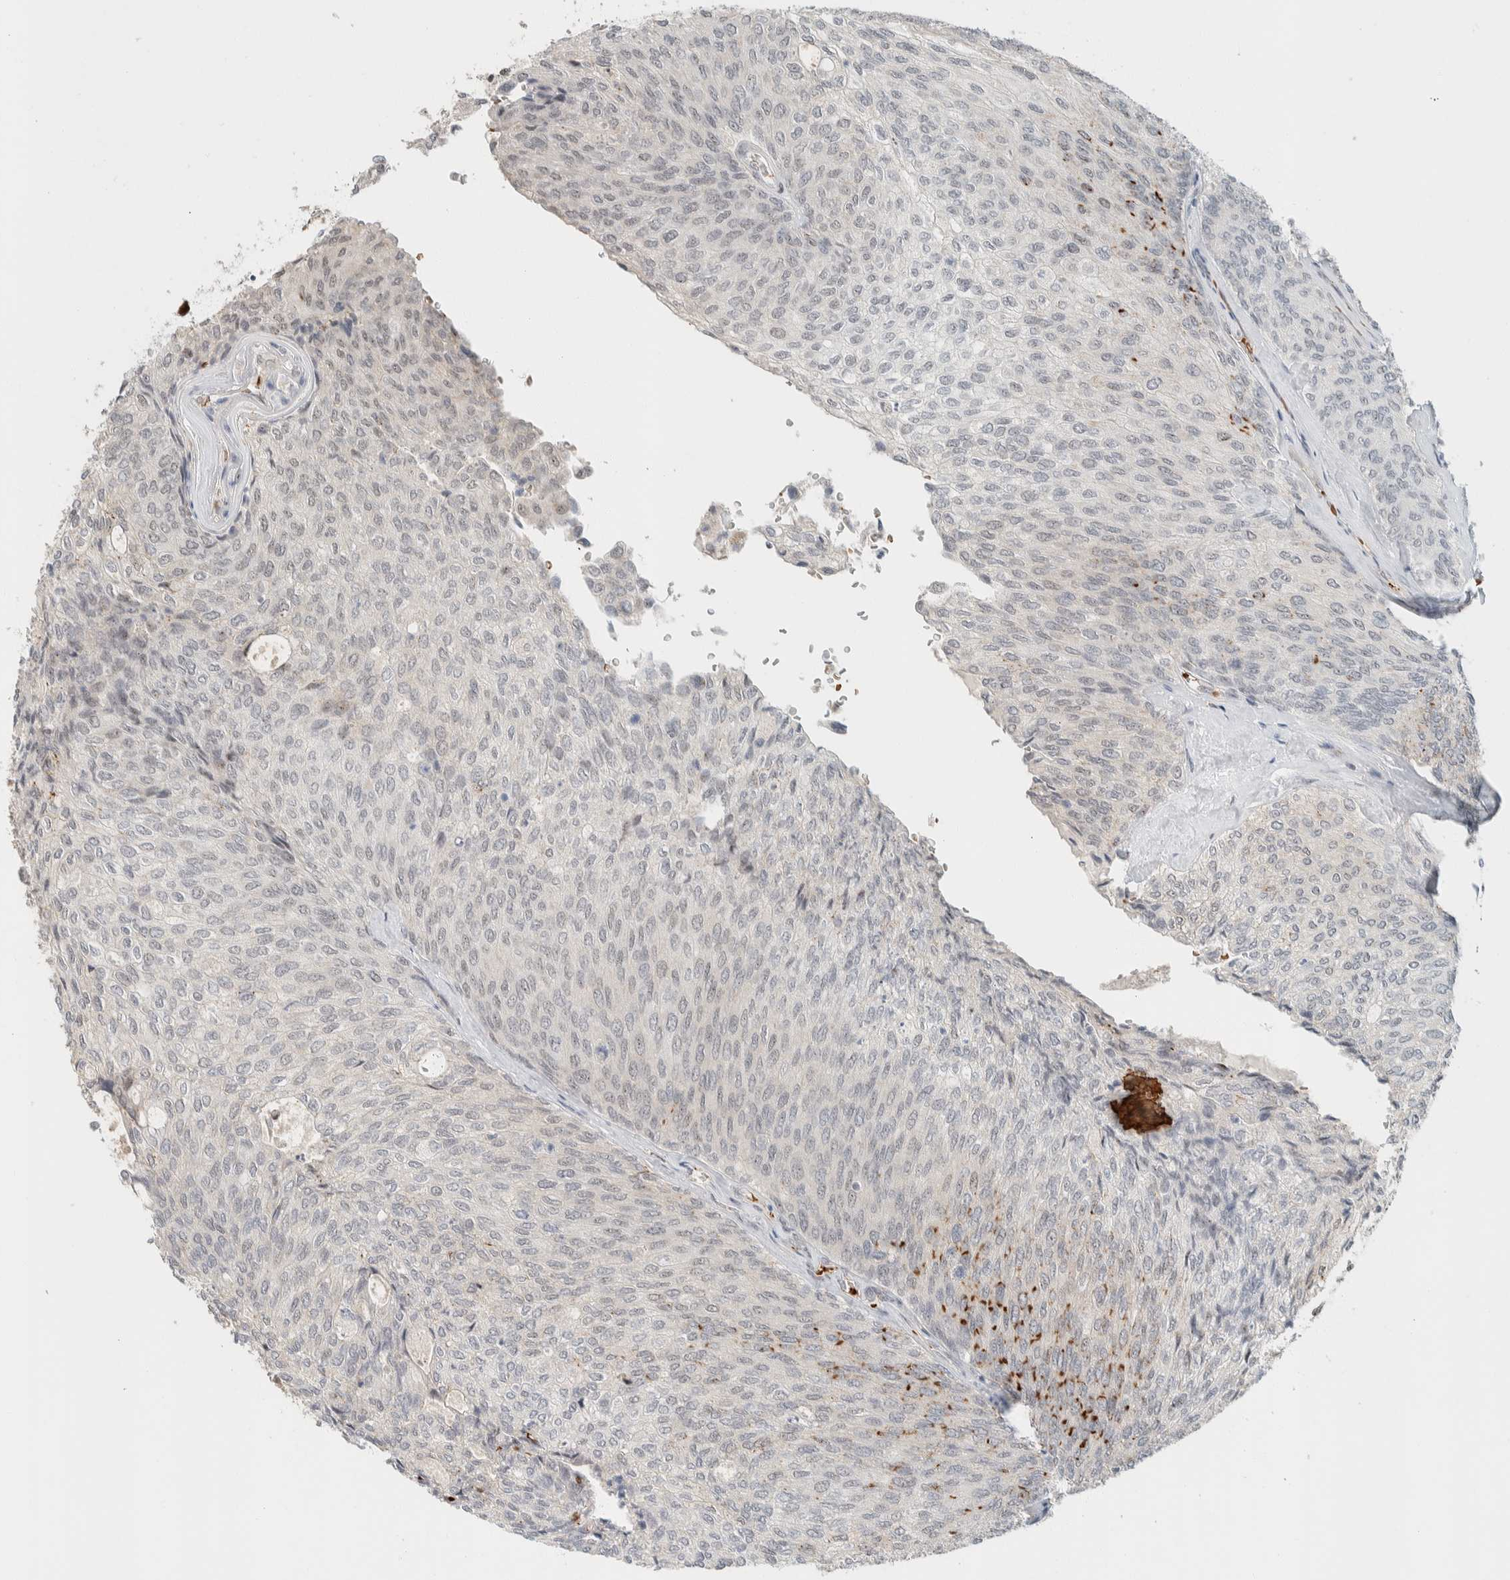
{"staining": {"intensity": "moderate", "quantity": "25%-75%", "location": "cytoplasmic/membranous,nuclear"}, "tissue": "urothelial cancer", "cell_type": "Tumor cells", "image_type": "cancer", "snomed": [{"axis": "morphology", "description": "Urothelial carcinoma, Low grade"}, {"axis": "topography", "description": "Urinary bladder"}], "caption": "A brown stain labels moderate cytoplasmic/membranous and nuclear staining of a protein in human low-grade urothelial carcinoma tumor cells. The protein of interest is shown in brown color, while the nuclei are stained blue.", "gene": "ZBTB2", "patient": {"sex": "female", "age": 79}}